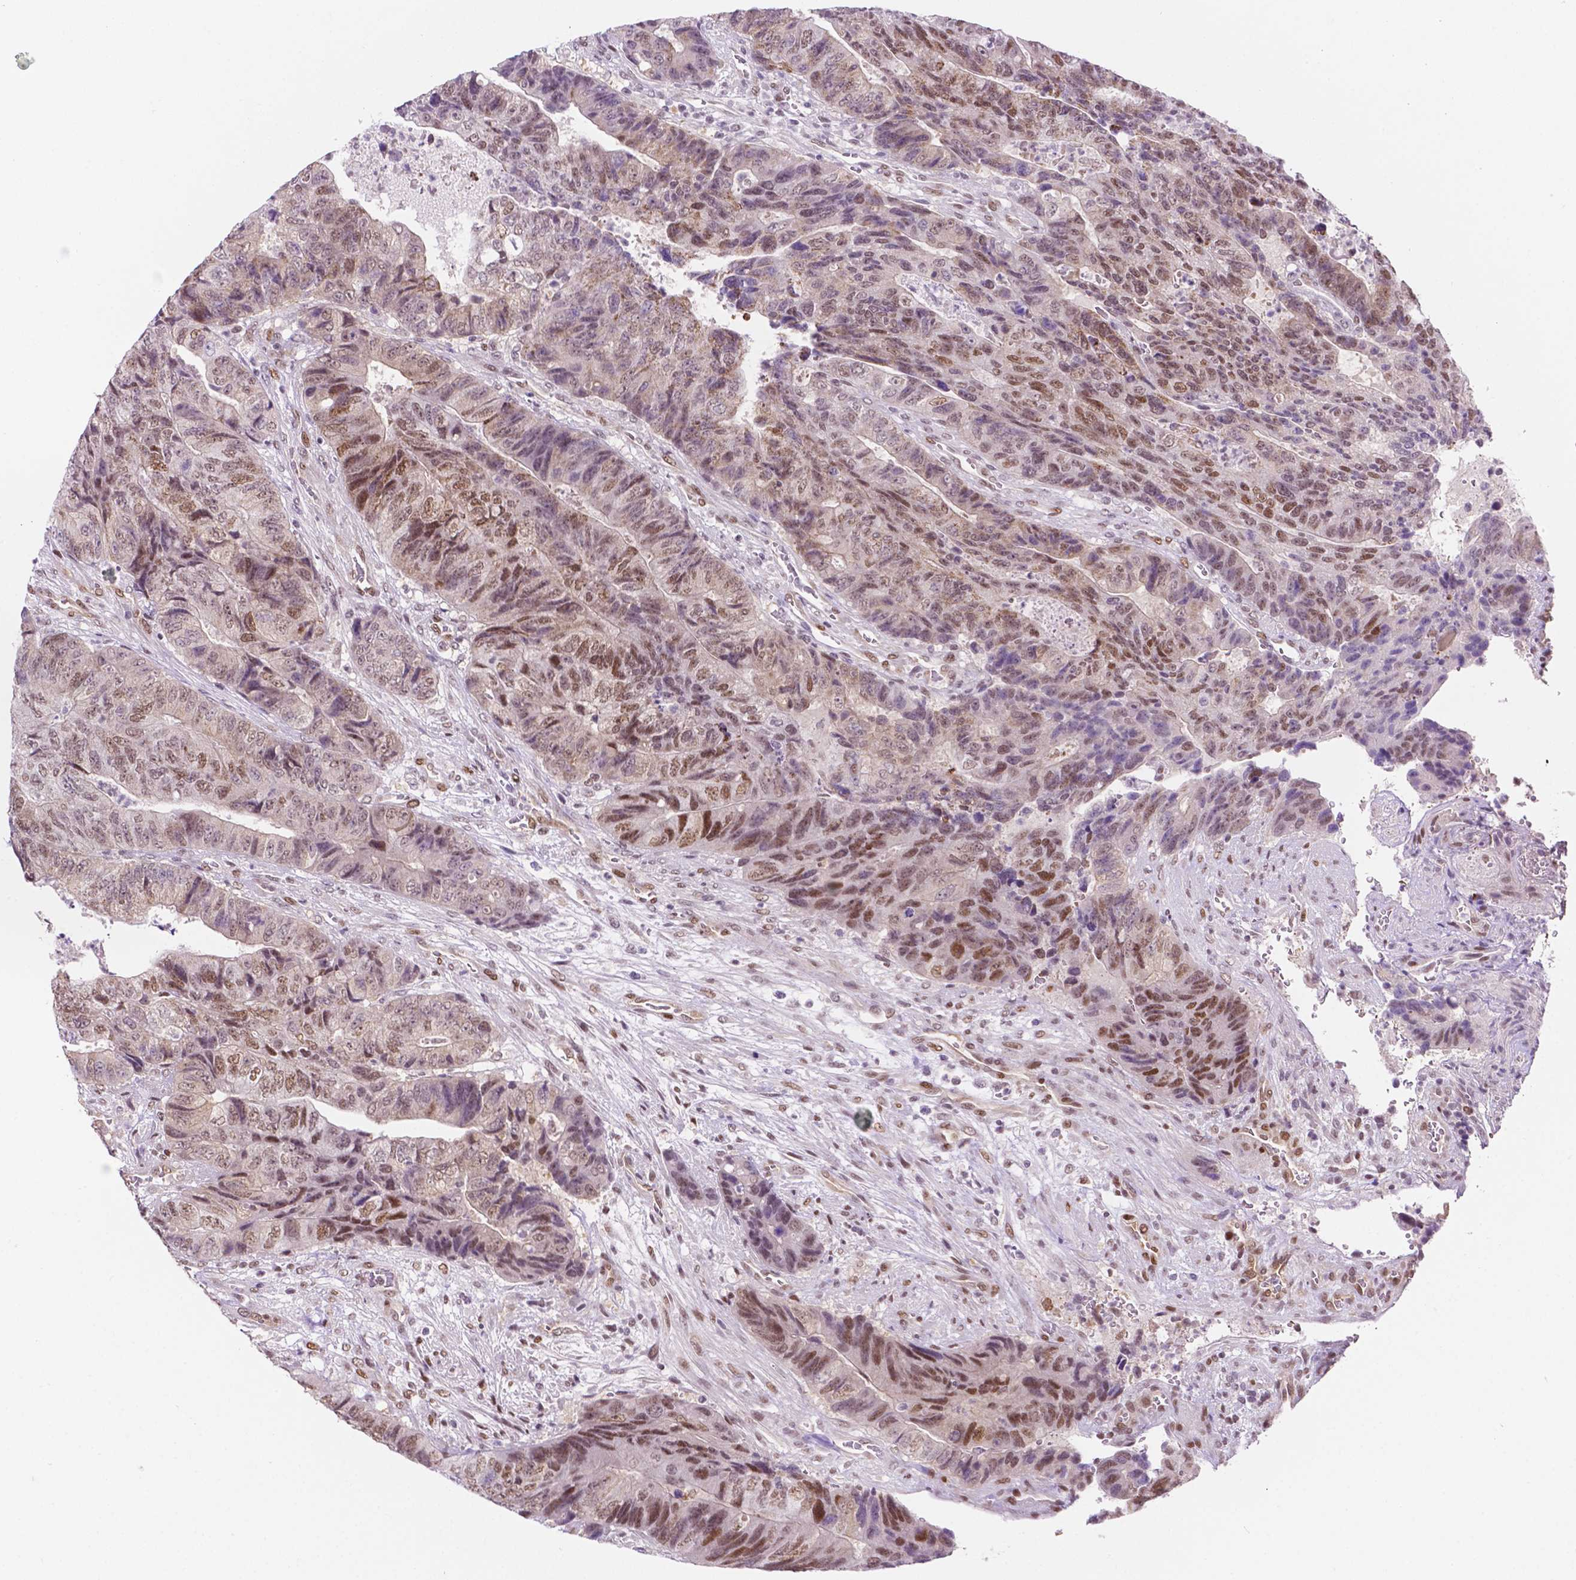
{"staining": {"intensity": "moderate", "quantity": "25%-75%", "location": "nuclear"}, "tissue": "colorectal cancer", "cell_type": "Tumor cells", "image_type": "cancer", "snomed": [{"axis": "morphology", "description": "Normal tissue, NOS"}, {"axis": "morphology", "description": "Adenocarcinoma, NOS"}, {"axis": "topography", "description": "Colon"}], "caption": "Human colorectal cancer (adenocarcinoma) stained with a brown dye exhibits moderate nuclear positive expression in about 25%-75% of tumor cells.", "gene": "ERF", "patient": {"sex": "female", "age": 48}}